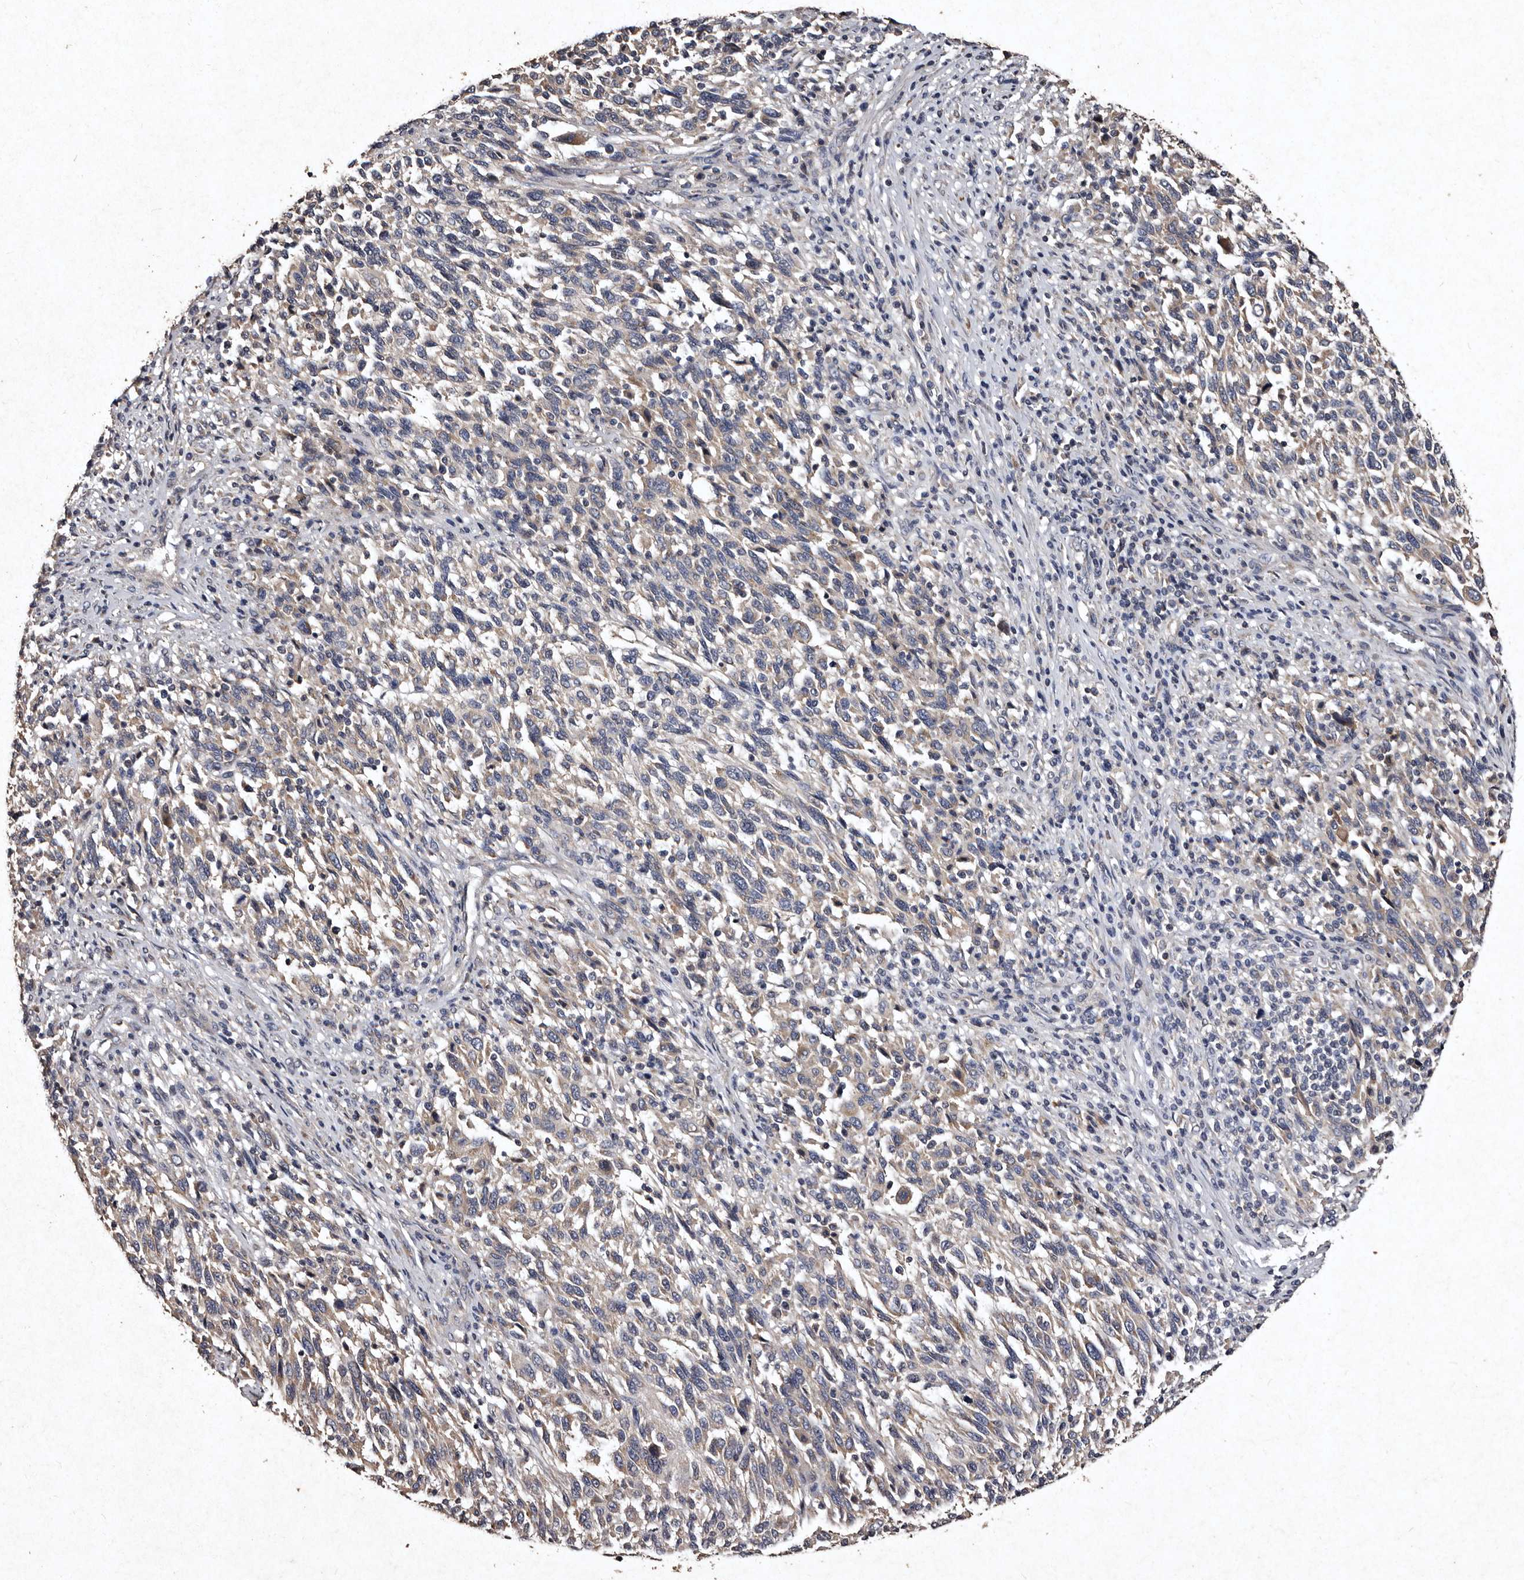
{"staining": {"intensity": "negative", "quantity": "none", "location": "none"}, "tissue": "melanoma", "cell_type": "Tumor cells", "image_type": "cancer", "snomed": [{"axis": "morphology", "description": "Malignant melanoma, Metastatic site"}, {"axis": "topography", "description": "Lymph node"}], "caption": "High magnification brightfield microscopy of melanoma stained with DAB (3,3'-diaminobenzidine) (brown) and counterstained with hematoxylin (blue): tumor cells show no significant positivity.", "gene": "TFB1M", "patient": {"sex": "male", "age": 61}}